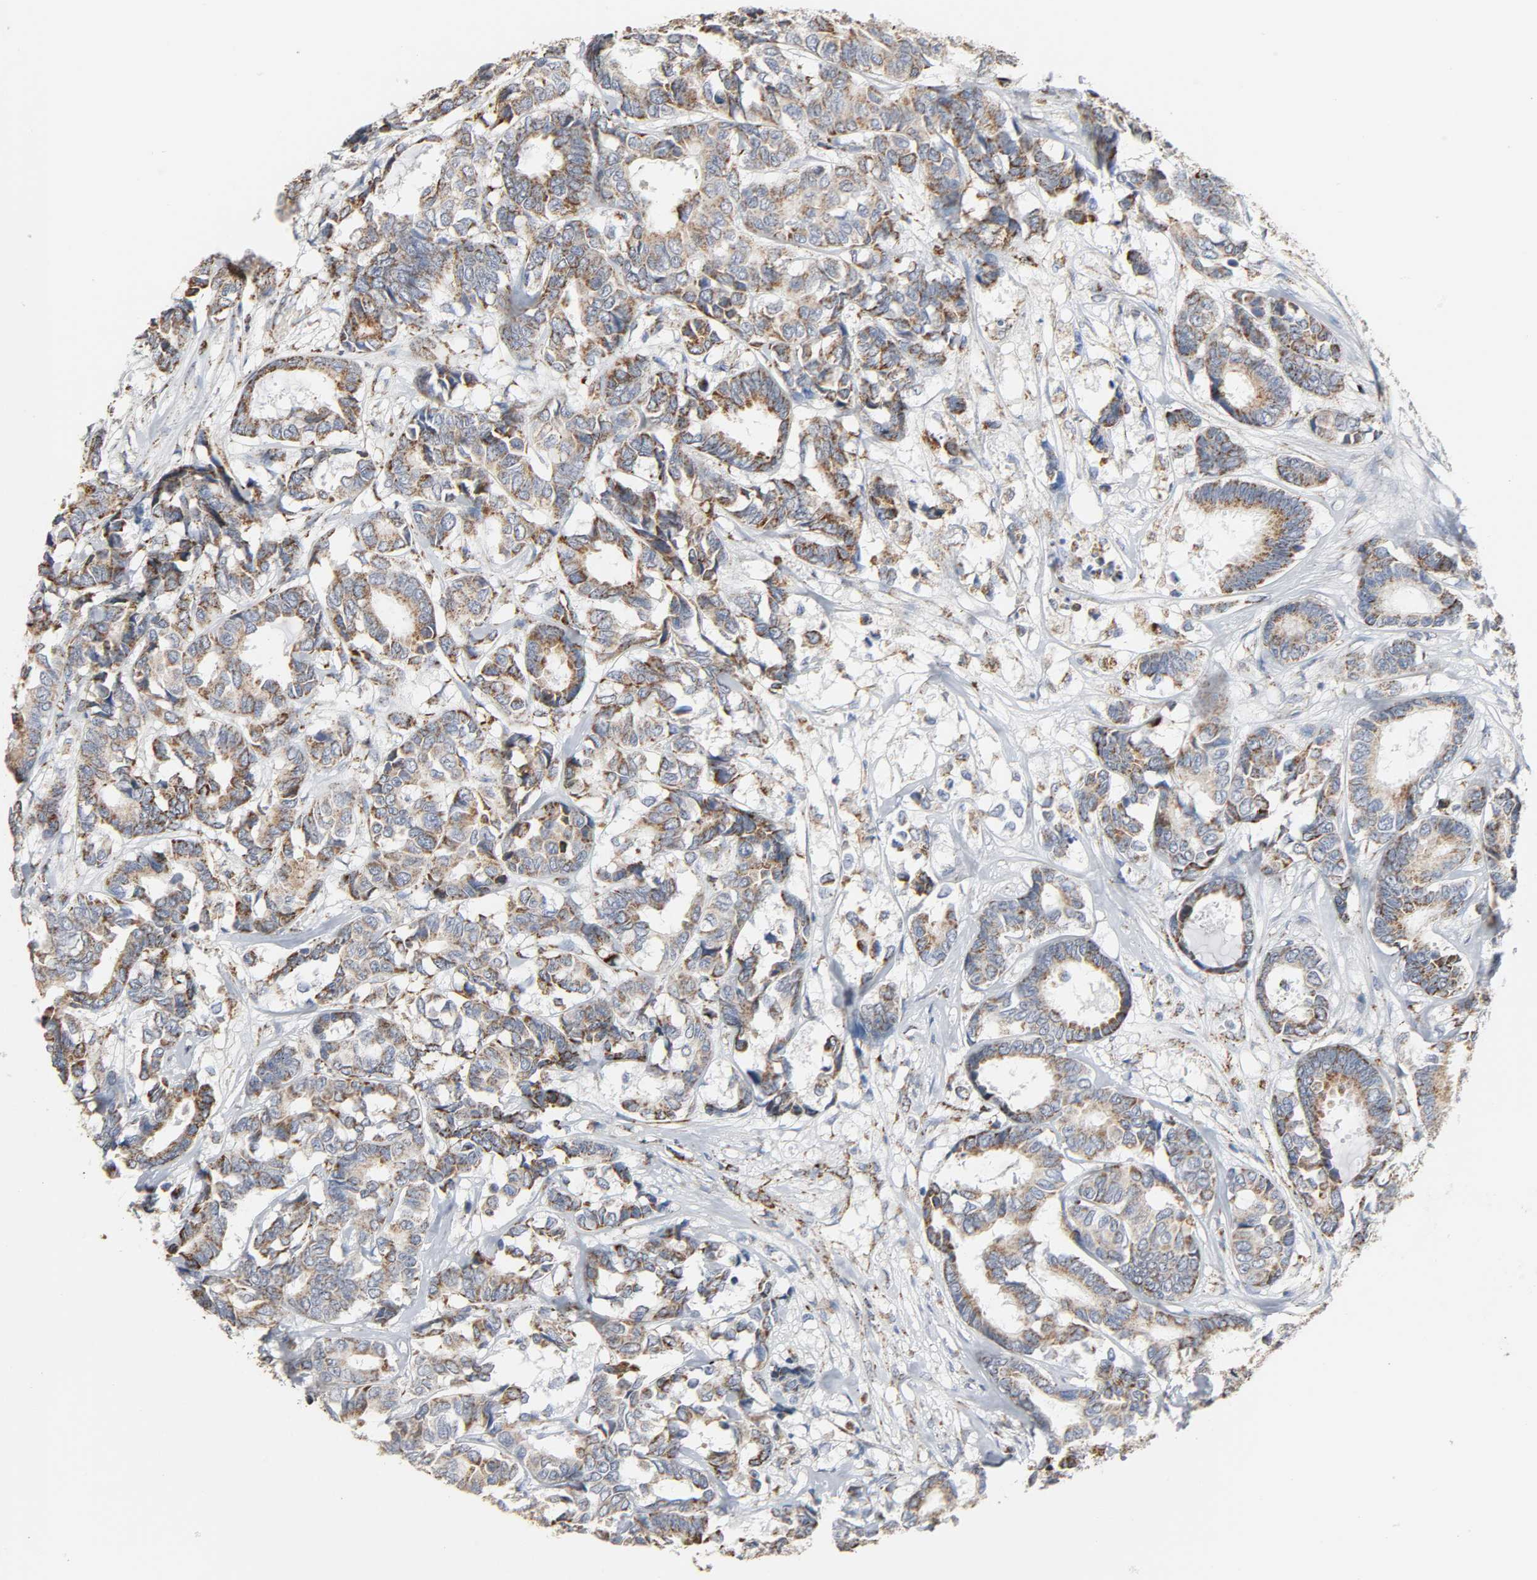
{"staining": {"intensity": "moderate", "quantity": ">75%", "location": "cytoplasmic/membranous"}, "tissue": "breast cancer", "cell_type": "Tumor cells", "image_type": "cancer", "snomed": [{"axis": "morphology", "description": "Duct carcinoma"}, {"axis": "topography", "description": "Breast"}], "caption": "Approximately >75% of tumor cells in breast cancer reveal moderate cytoplasmic/membranous protein staining as visualized by brown immunohistochemical staining.", "gene": "ACAT1", "patient": {"sex": "female", "age": 87}}